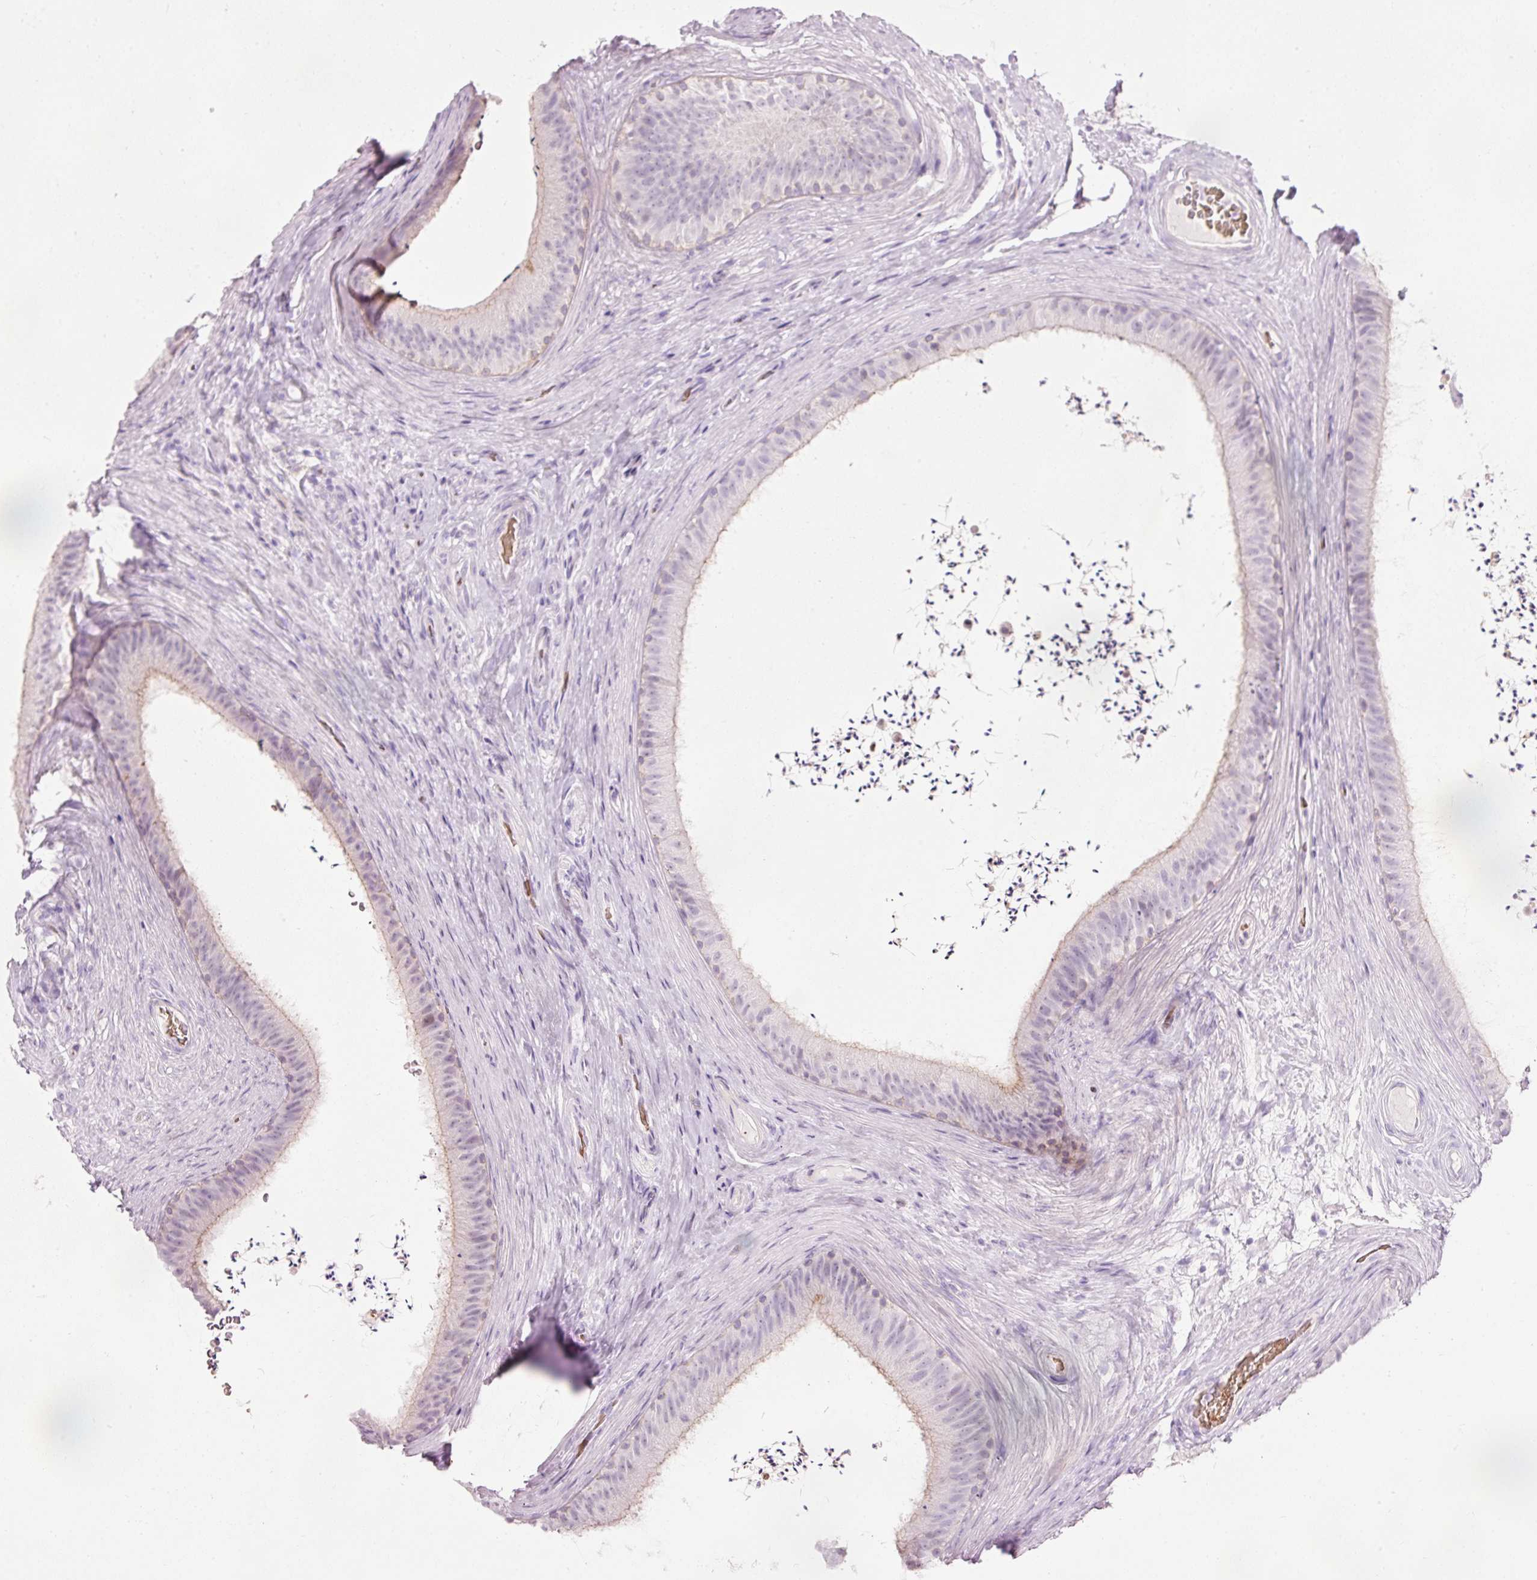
{"staining": {"intensity": "negative", "quantity": "none", "location": "none"}, "tissue": "epididymis", "cell_type": "Glandular cells", "image_type": "normal", "snomed": [{"axis": "morphology", "description": "Normal tissue, NOS"}, {"axis": "topography", "description": "Testis"}, {"axis": "topography", "description": "Epididymis"}], "caption": "Micrograph shows no significant protein expression in glandular cells of unremarkable epididymis.", "gene": "DHRS11", "patient": {"sex": "male", "age": 41}}